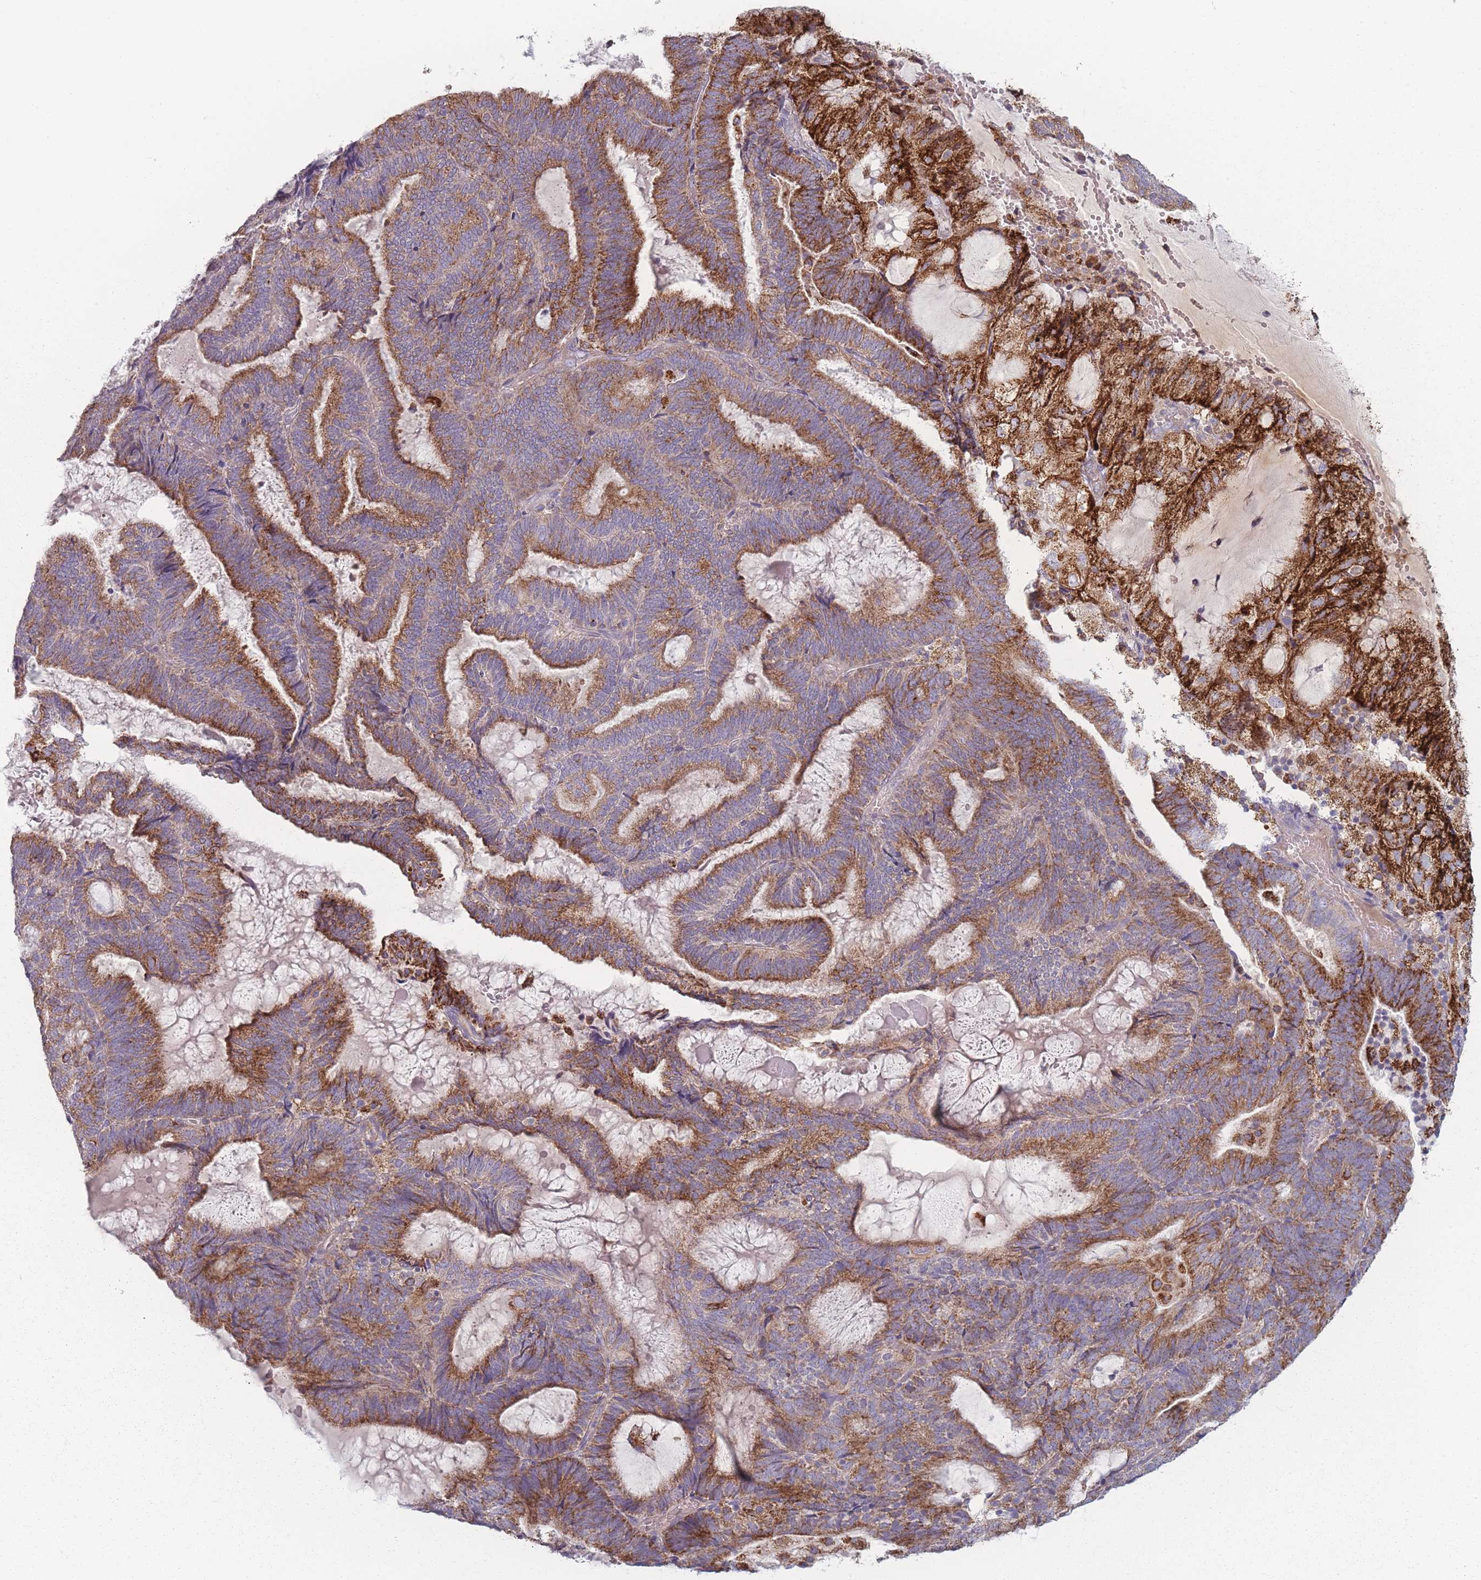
{"staining": {"intensity": "strong", "quantity": "25%-75%", "location": "cytoplasmic/membranous"}, "tissue": "endometrial cancer", "cell_type": "Tumor cells", "image_type": "cancer", "snomed": [{"axis": "morphology", "description": "Adenocarcinoma, NOS"}, {"axis": "topography", "description": "Endometrium"}], "caption": "Immunohistochemistry of human endometrial adenocarcinoma exhibits high levels of strong cytoplasmic/membranous staining in approximately 25%-75% of tumor cells. Immunohistochemistry (ihc) stains the protein in brown and the nuclei are stained blue.", "gene": "PEX11B", "patient": {"sex": "female", "age": 81}}